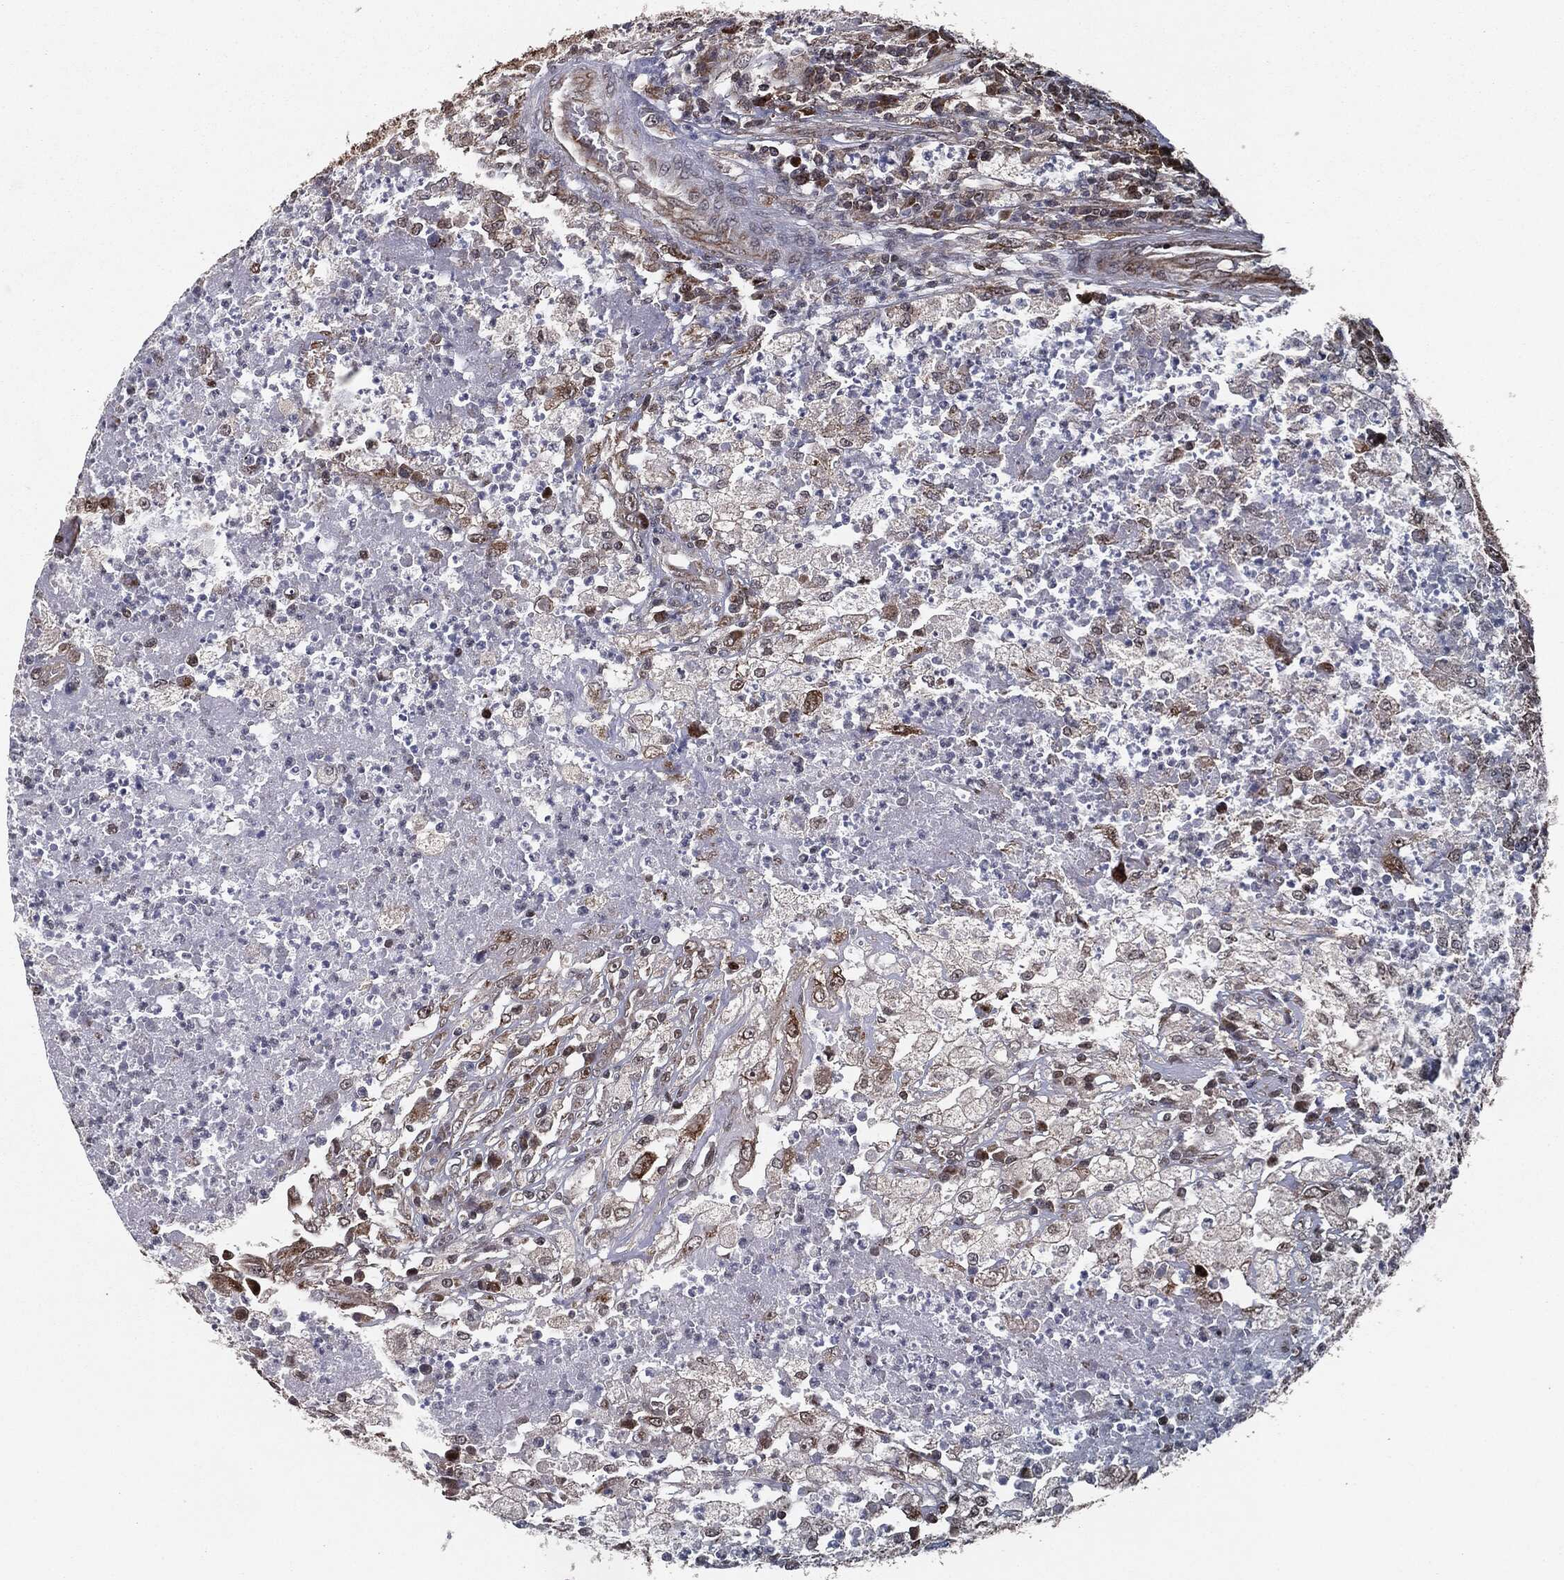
{"staining": {"intensity": "moderate", "quantity": "<25%", "location": "nuclear"}, "tissue": "testis cancer", "cell_type": "Tumor cells", "image_type": "cancer", "snomed": [{"axis": "morphology", "description": "Necrosis, NOS"}, {"axis": "morphology", "description": "Carcinoma, Embryonal, NOS"}, {"axis": "topography", "description": "Testis"}], "caption": "About <25% of tumor cells in human embryonal carcinoma (testis) display moderate nuclear protein expression as visualized by brown immunohistochemical staining.", "gene": "CHCHD2", "patient": {"sex": "male", "age": 19}}